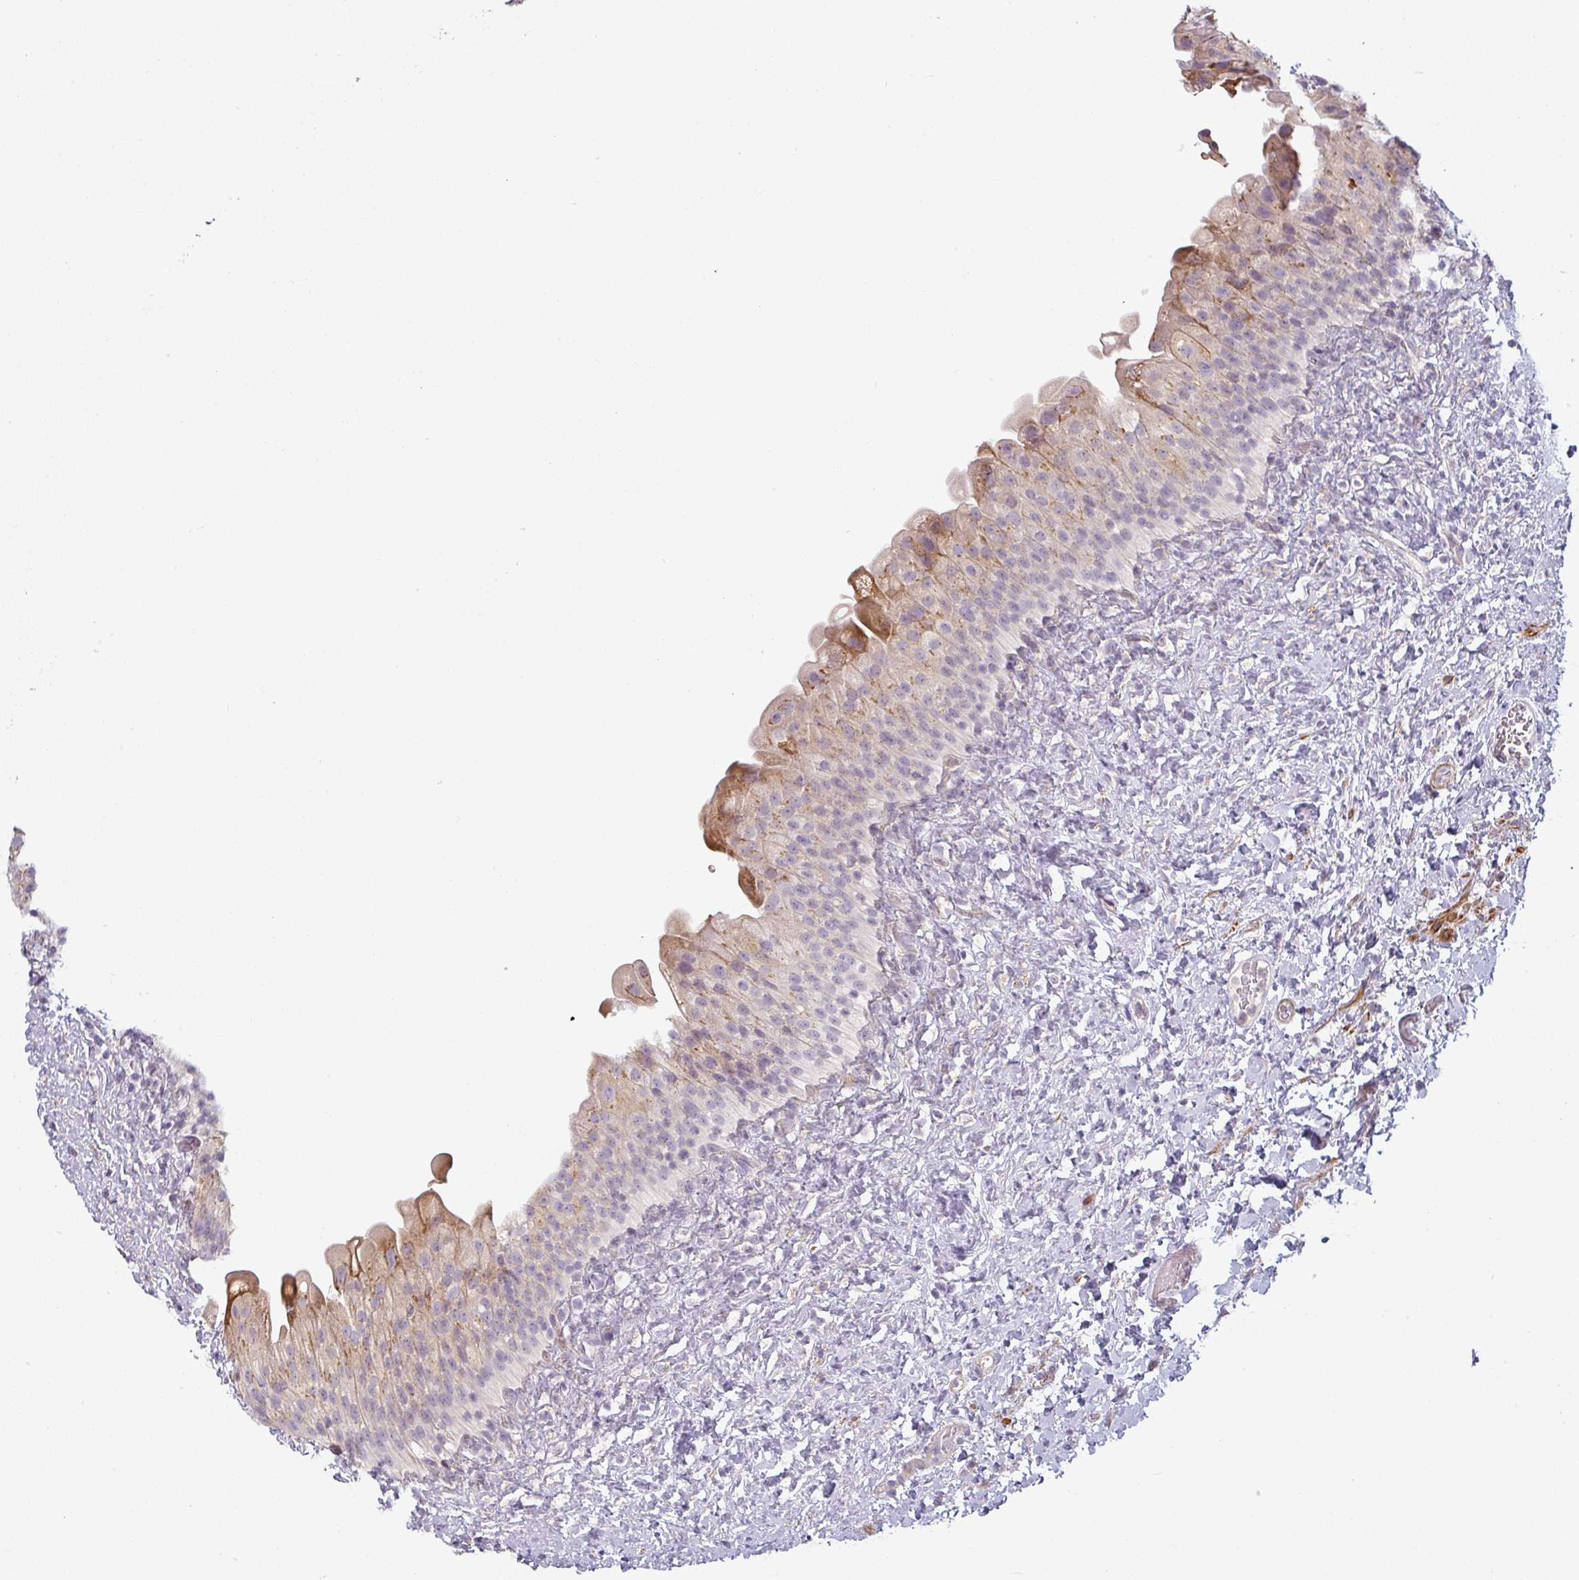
{"staining": {"intensity": "moderate", "quantity": "<25%", "location": "cytoplasmic/membranous"}, "tissue": "urinary bladder", "cell_type": "Urothelial cells", "image_type": "normal", "snomed": [{"axis": "morphology", "description": "Normal tissue, NOS"}, {"axis": "topography", "description": "Urinary bladder"}], "caption": "Protein staining displays moderate cytoplasmic/membranous positivity in approximately <25% of urothelial cells in benign urinary bladder. The staining is performed using DAB brown chromogen to label protein expression. The nuclei are counter-stained blue using hematoxylin.", "gene": "CCDC144A", "patient": {"sex": "female", "age": 27}}